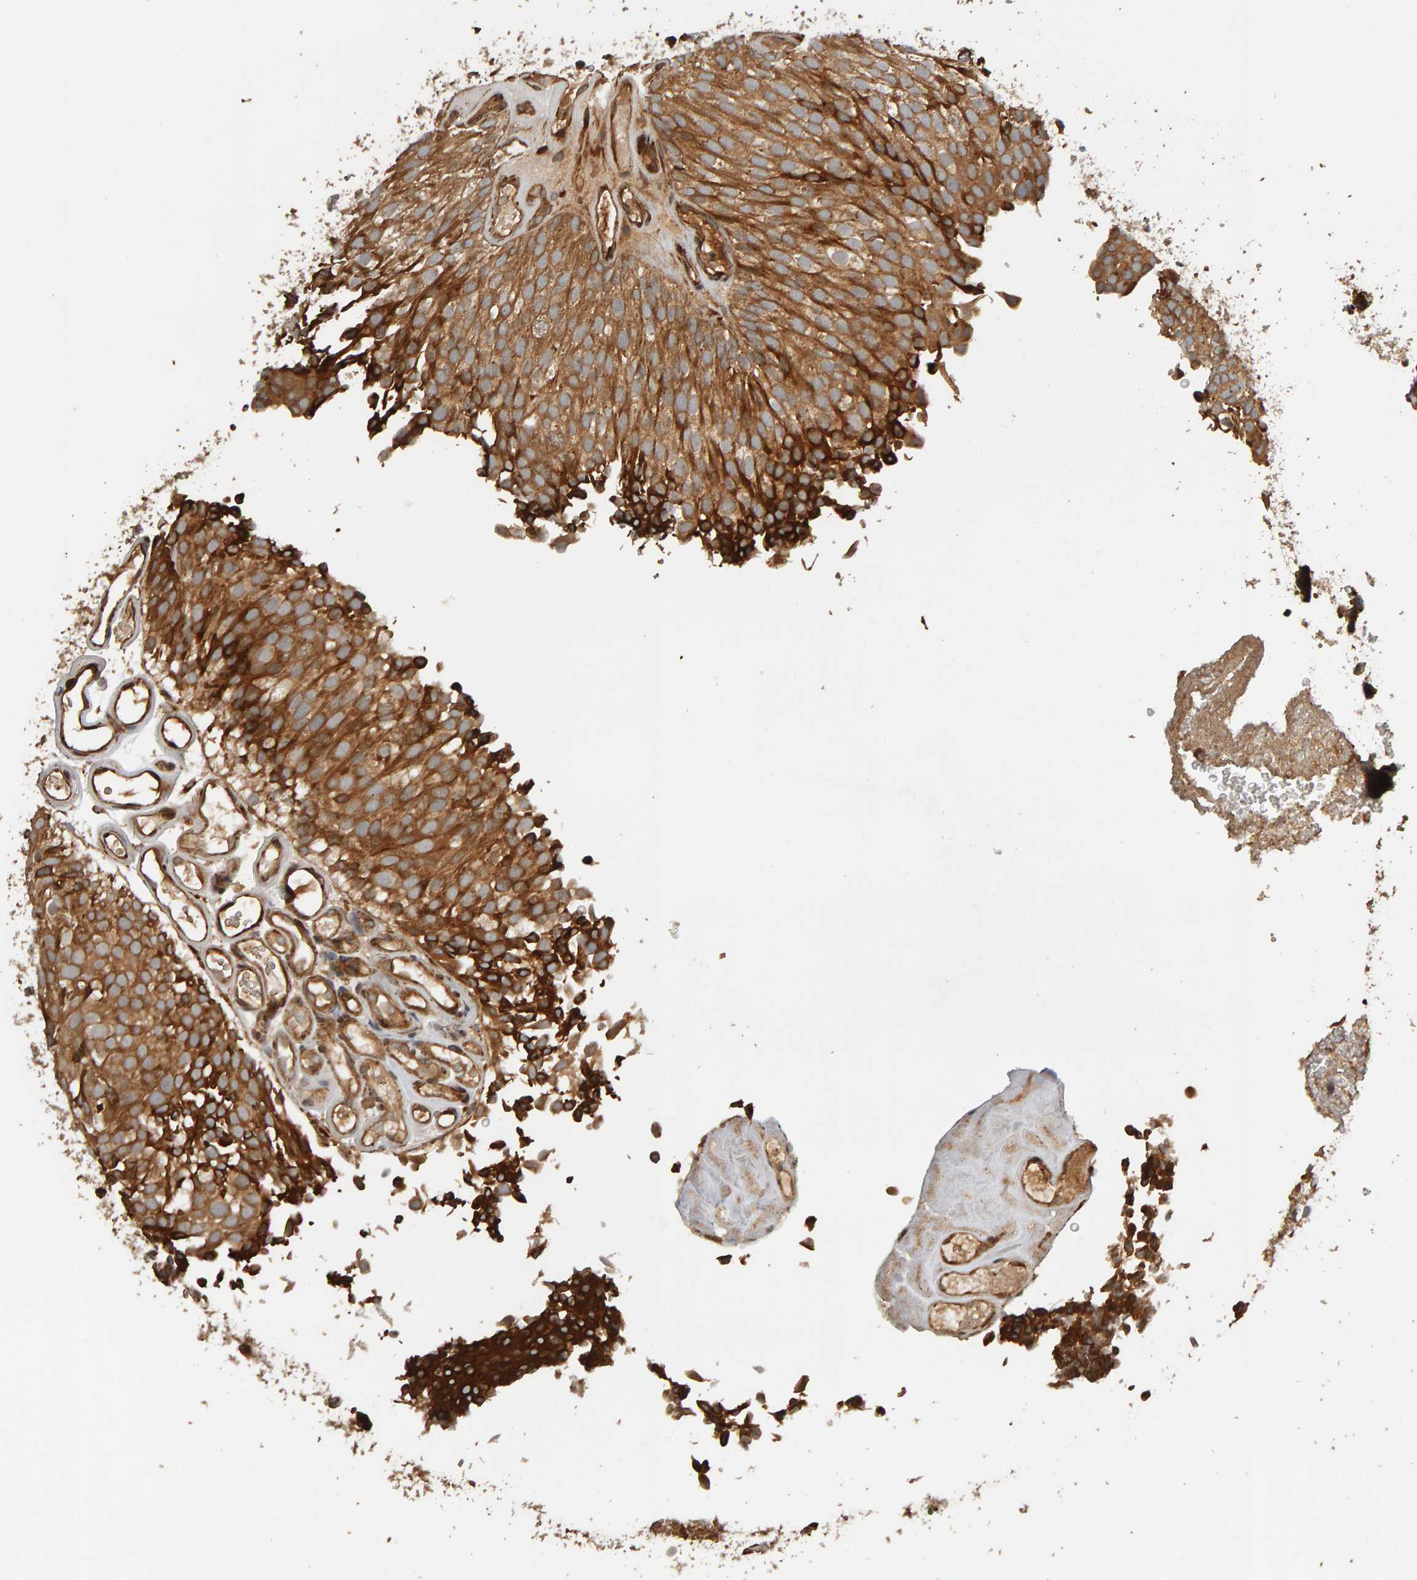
{"staining": {"intensity": "moderate", "quantity": ">75%", "location": "cytoplasmic/membranous"}, "tissue": "urothelial cancer", "cell_type": "Tumor cells", "image_type": "cancer", "snomed": [{"axis": "morphology", "description": "Urothelial carcinoma, Low grade"}, {"axis": "topography", "description": "Urinary bladder"}], "caption": "A brown stain shows moderate cytoplasmic/membranous staining of a protein in urothelial carcinoma (low-grade) tumor cells.", "gene": "ZFAND1", "patient": {"sex": "male", "age": 78}}